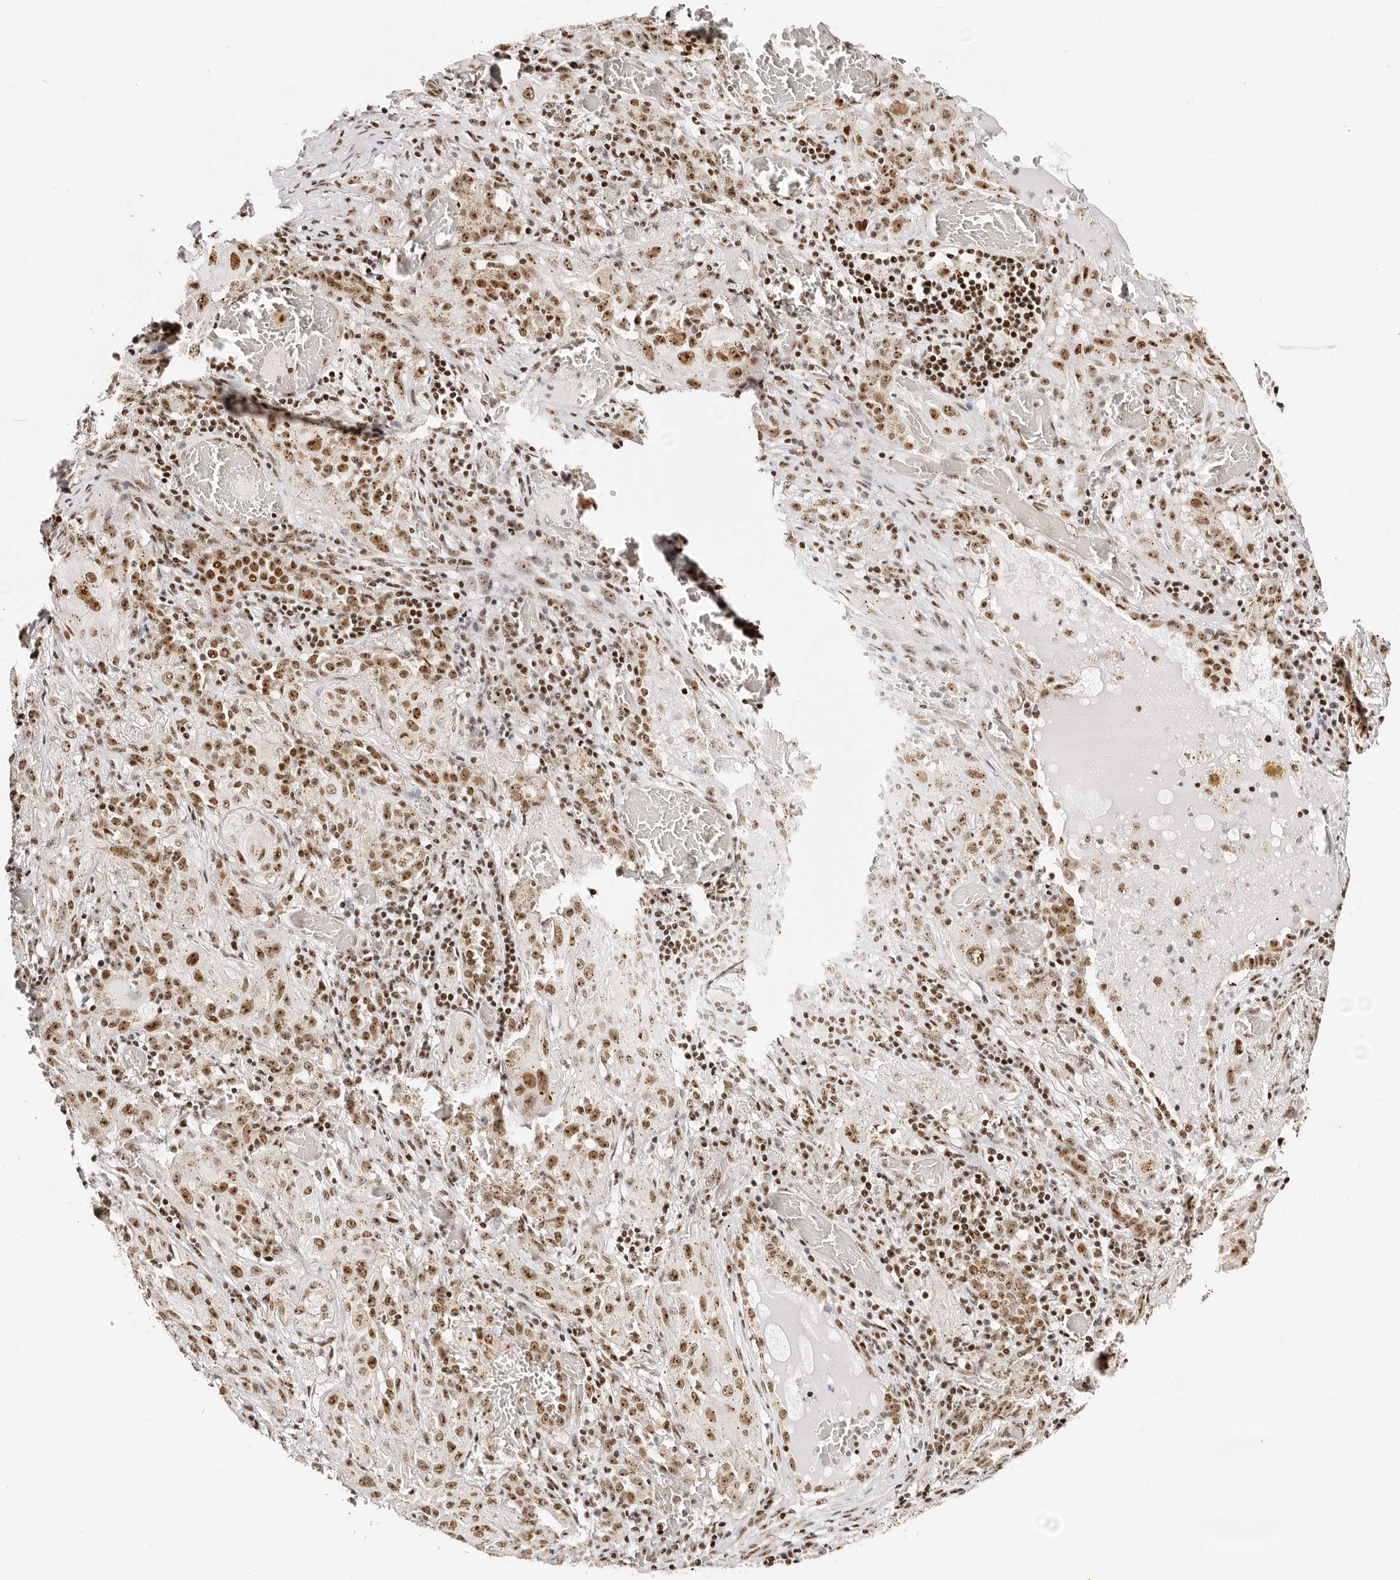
{"staining": {"intensity": "moderate", "quantity": ">75%", "location": "nuclear"}, "tissue": "lung cancer", "cell_type": "Tumor cells", "image_type": "cancer", "snomed": [{"axis": "morphology", "description": "Squamous cell carcinoma, NOS"}, {"axis": "topography", "description": "Lung"}], "caption": "A histopathology image of lung squamous cell carcinoma stained for a protein reveals moderate nuclear brown staining in tumor cells. Nuclei are stained in blue.", "gene": "IQGAP3", "patient": {"sex": "female", "age": 47}}